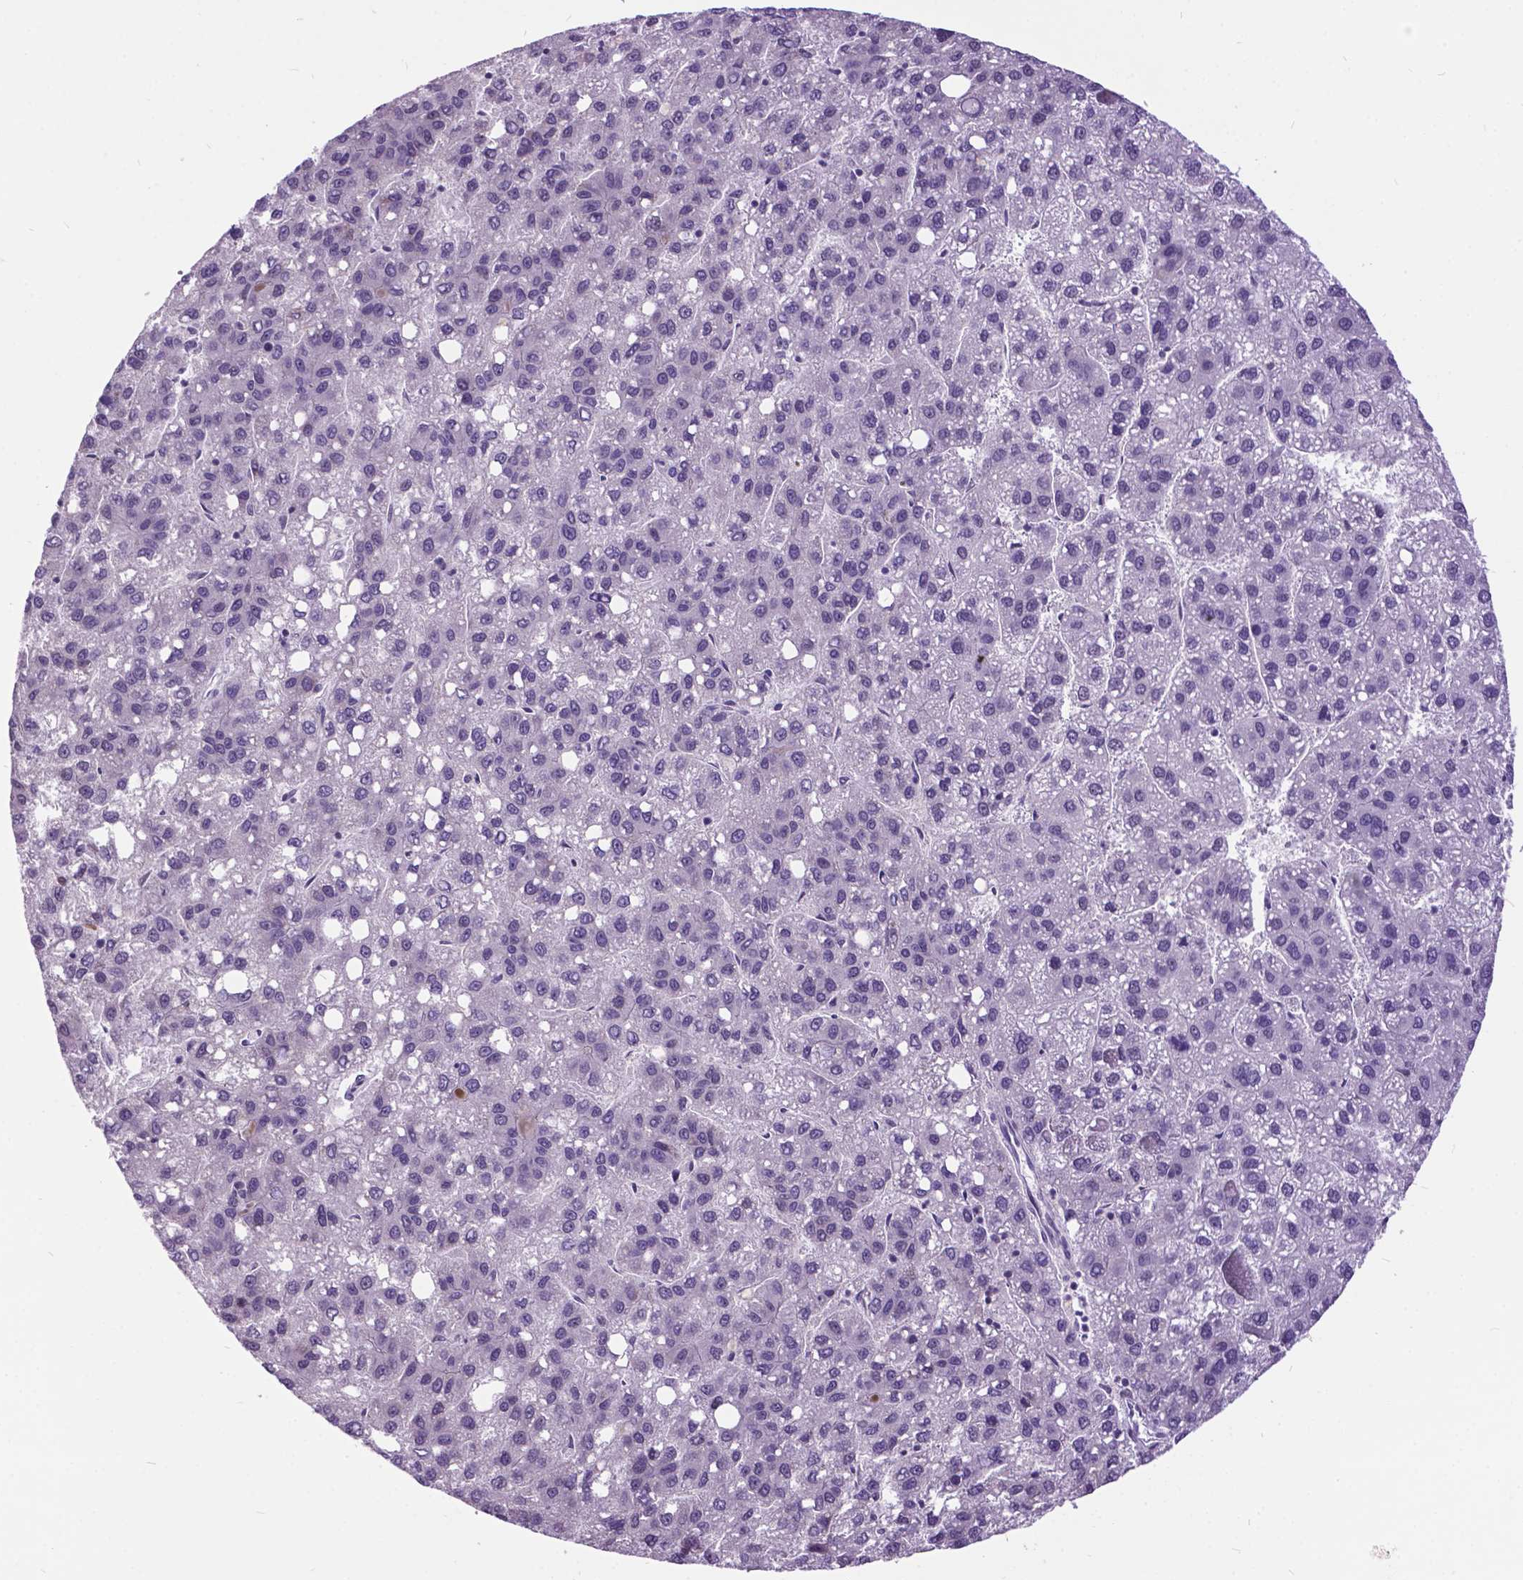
{"staining": {"intensity": "negative", "quantity": "none", "location": "none"}, "tissue": "liver cancer", "cell_type": "Tumor cells", "image_type": "cancer", "snomed": [{"axis": "morphology", "description": "Carcinoma, Hepatocellular, NOS"}, {"axis": "topography", "description": "Liver"}], "caption": "The micrograph shows no staining of tumor cells in hepatocellular carcinoma (liver).", "gene": "DPF3", "patient": {"sex": "female", "age": 82}}